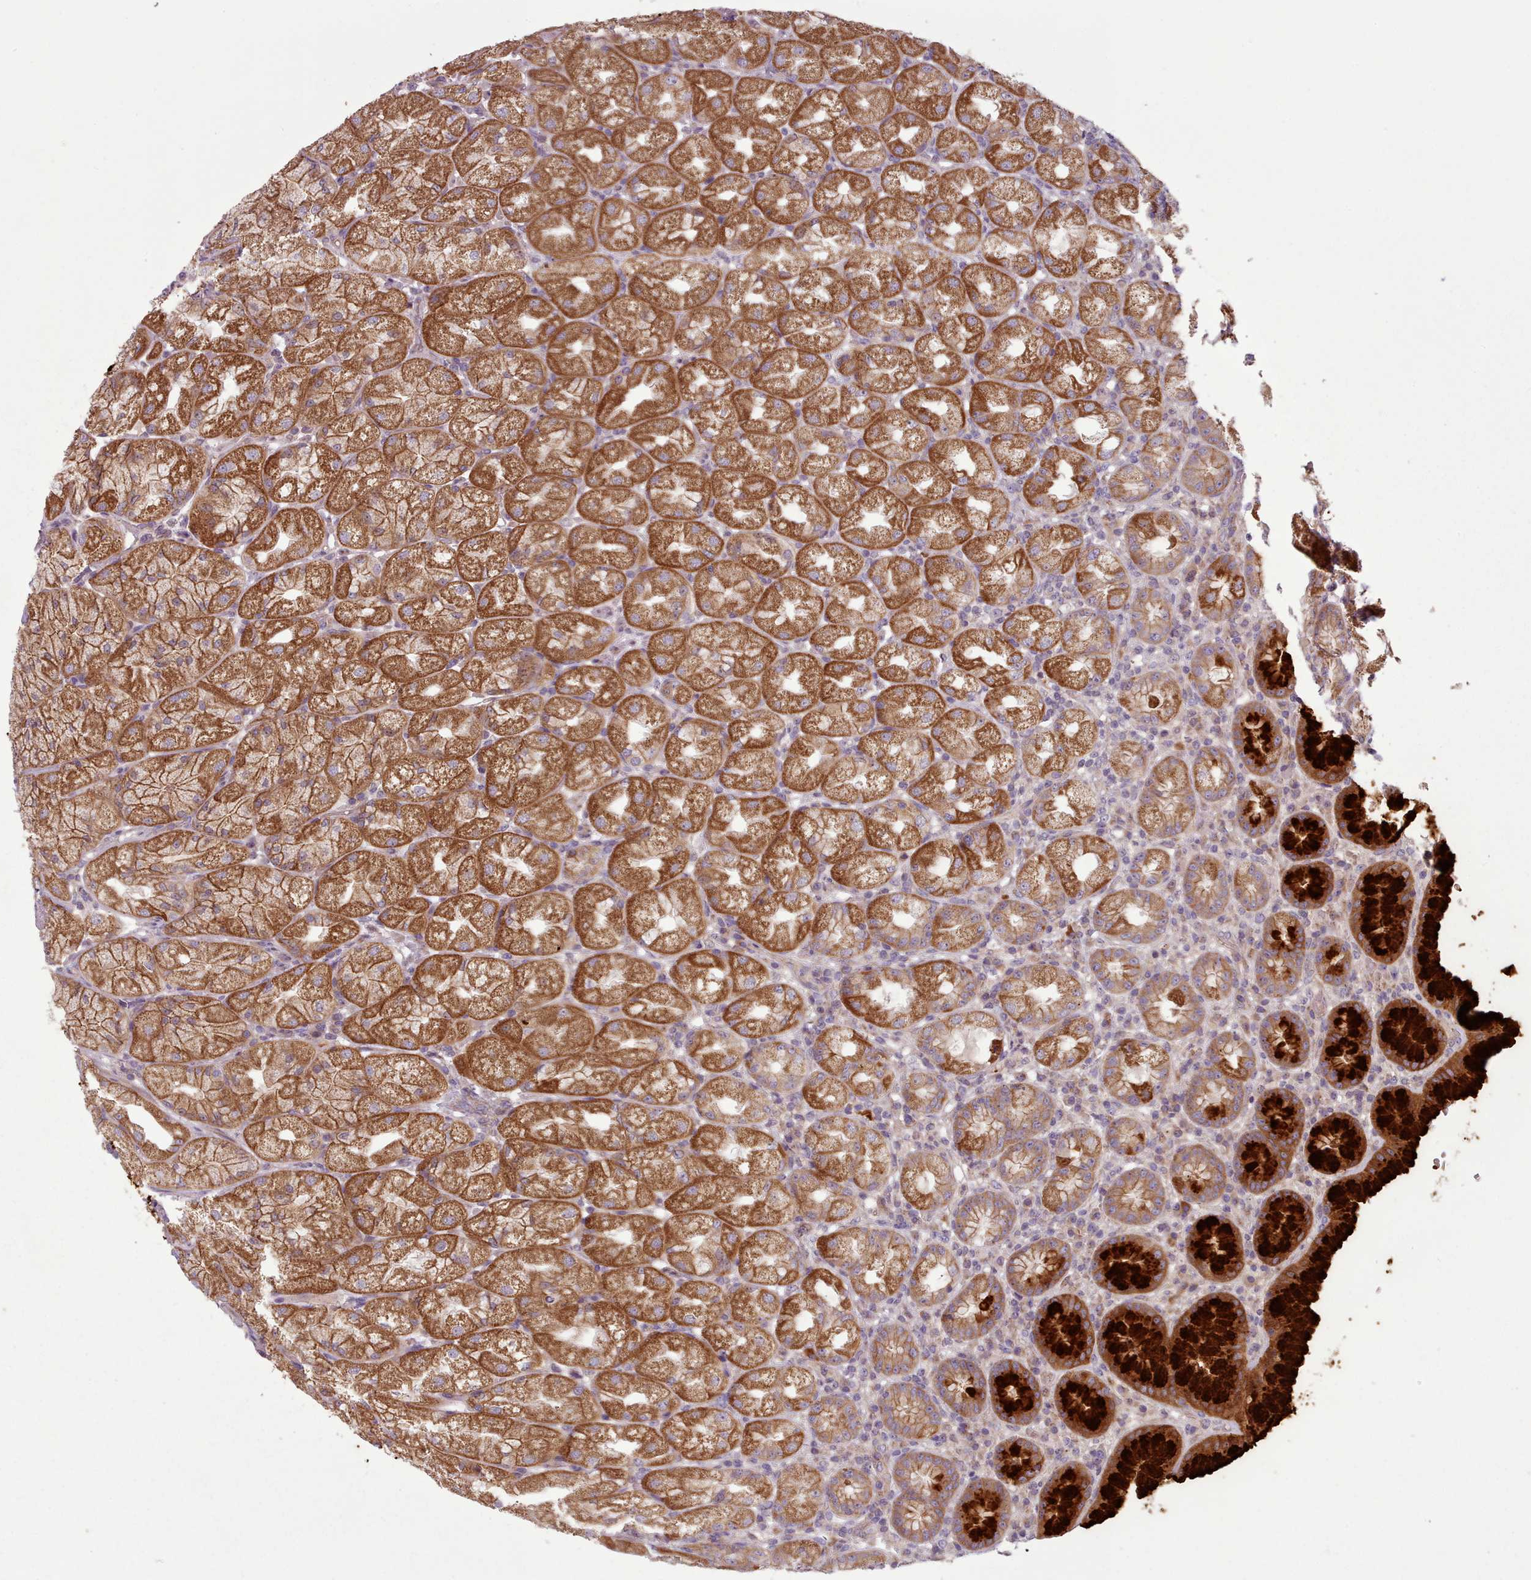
{"staining": {"intensity": "strong", "quantity": ">75%", "location": "cytoplasmic/membranous"}, "tissue": "stomach", "cell_type": "Glandular cells", "image_type": "normal", "snomed": [{"axis": "morphology", "description": "Normal tissue, NOS"}, {"axis": "topography", "description": "Stomach, upper"}], "caption": "Stomach stained for a protein demonstrates strong cytoplasmic/membranous positivity in glandular cells.", "gene": "NT5DC2", "patient": {"sex": "male", "age": 52}}